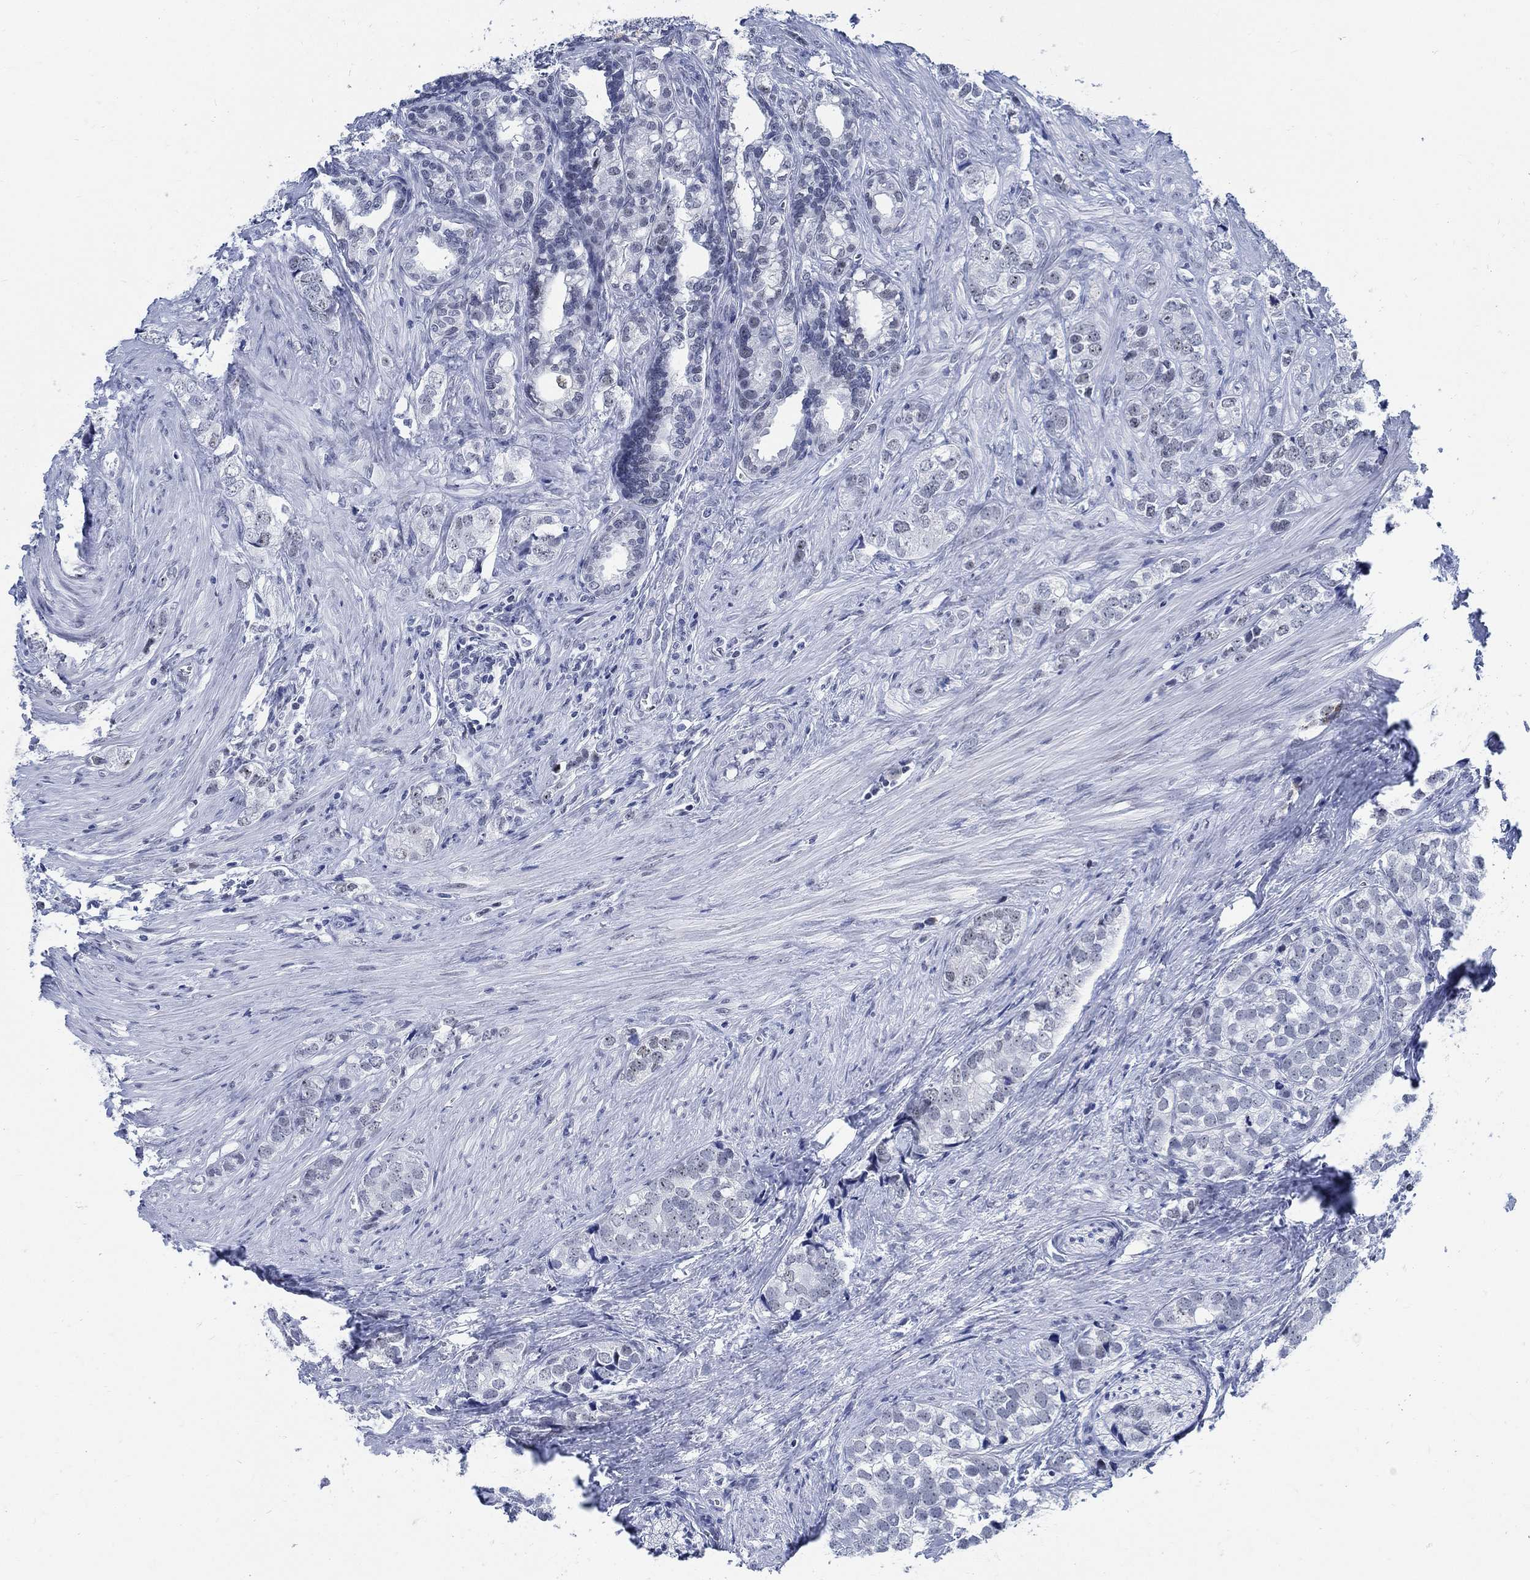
{"staining": {"intensity": "negative", "quantity": "none", "location": "none"}, "tissue": "prostate cancer", "cell_type": "Tumor cells", "image_type": "cancer", "snomed": [{"axis": "morphology", "description": "Adenocarcinoma, NOS"}, {"axis": "topography", "description": "Prostate and seminal vesicle, NOS"}], "caption": "A micrograph of prostate cancer stained for a protein demonstrates no brown staining in tumor cells.", "gene": "DLK1", "patient": {"sex": "male", "age": 63}}